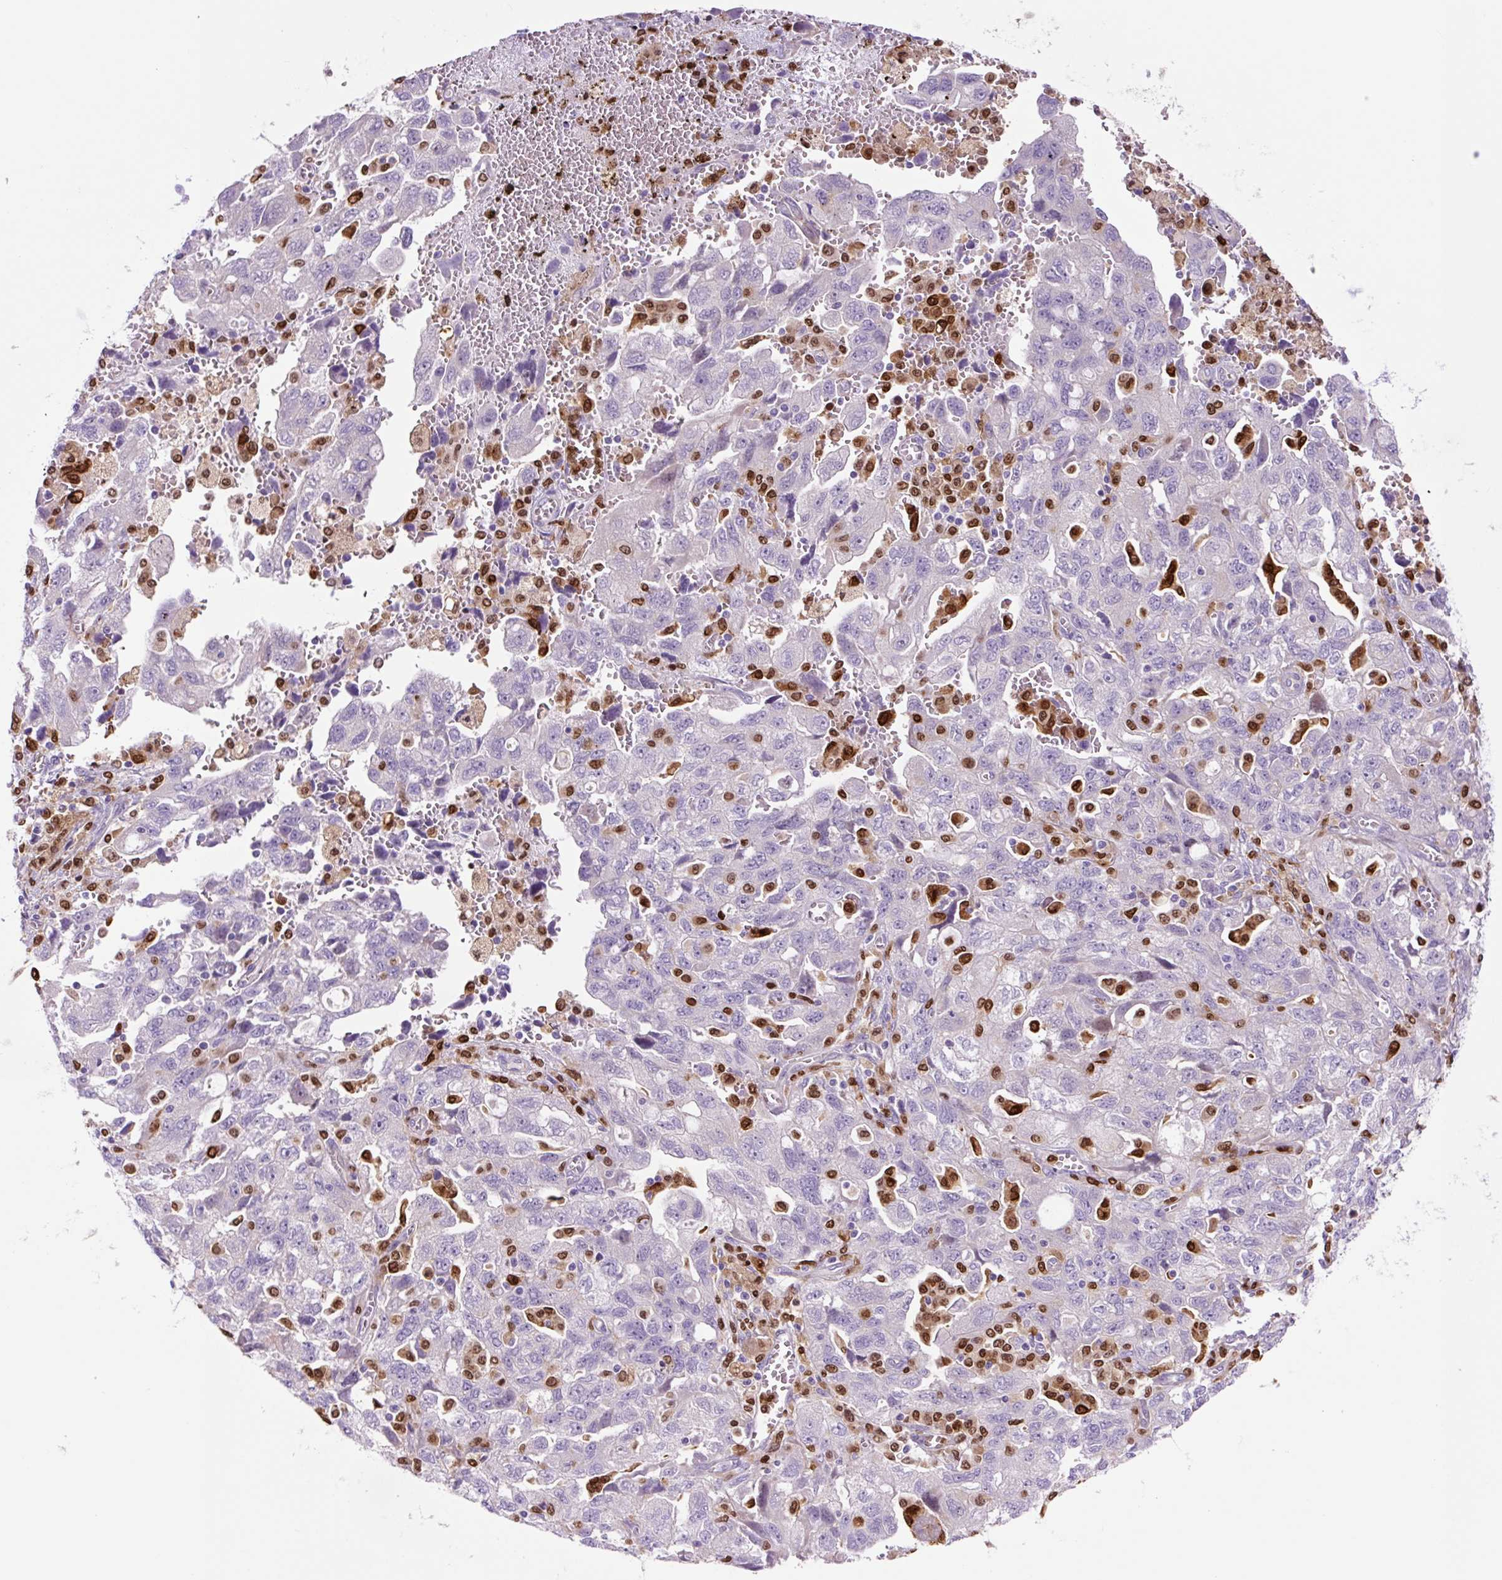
{"staining": {"intensity": "negative", "quantity": "none", "location": "none"}, "tissue": "ovarian cancer", "cell_type": "Tumor cells", "image_type": "cancer", "snomed": [{"axis": "morphology", "description": "Carcinoma, NOS"}, {"axis": "morphology", "description": "Cystadenocarcinoma, serous, NOS"}, {"axis": "topography", "description": "Ovary"}], "caption": "Ovarian serous cystadenocarcinoma was stained to show a protein in brown. There is no significant expression in tumor cells.", "gene": "SPI1", "patient": {"sex": "female", "age": 69}}